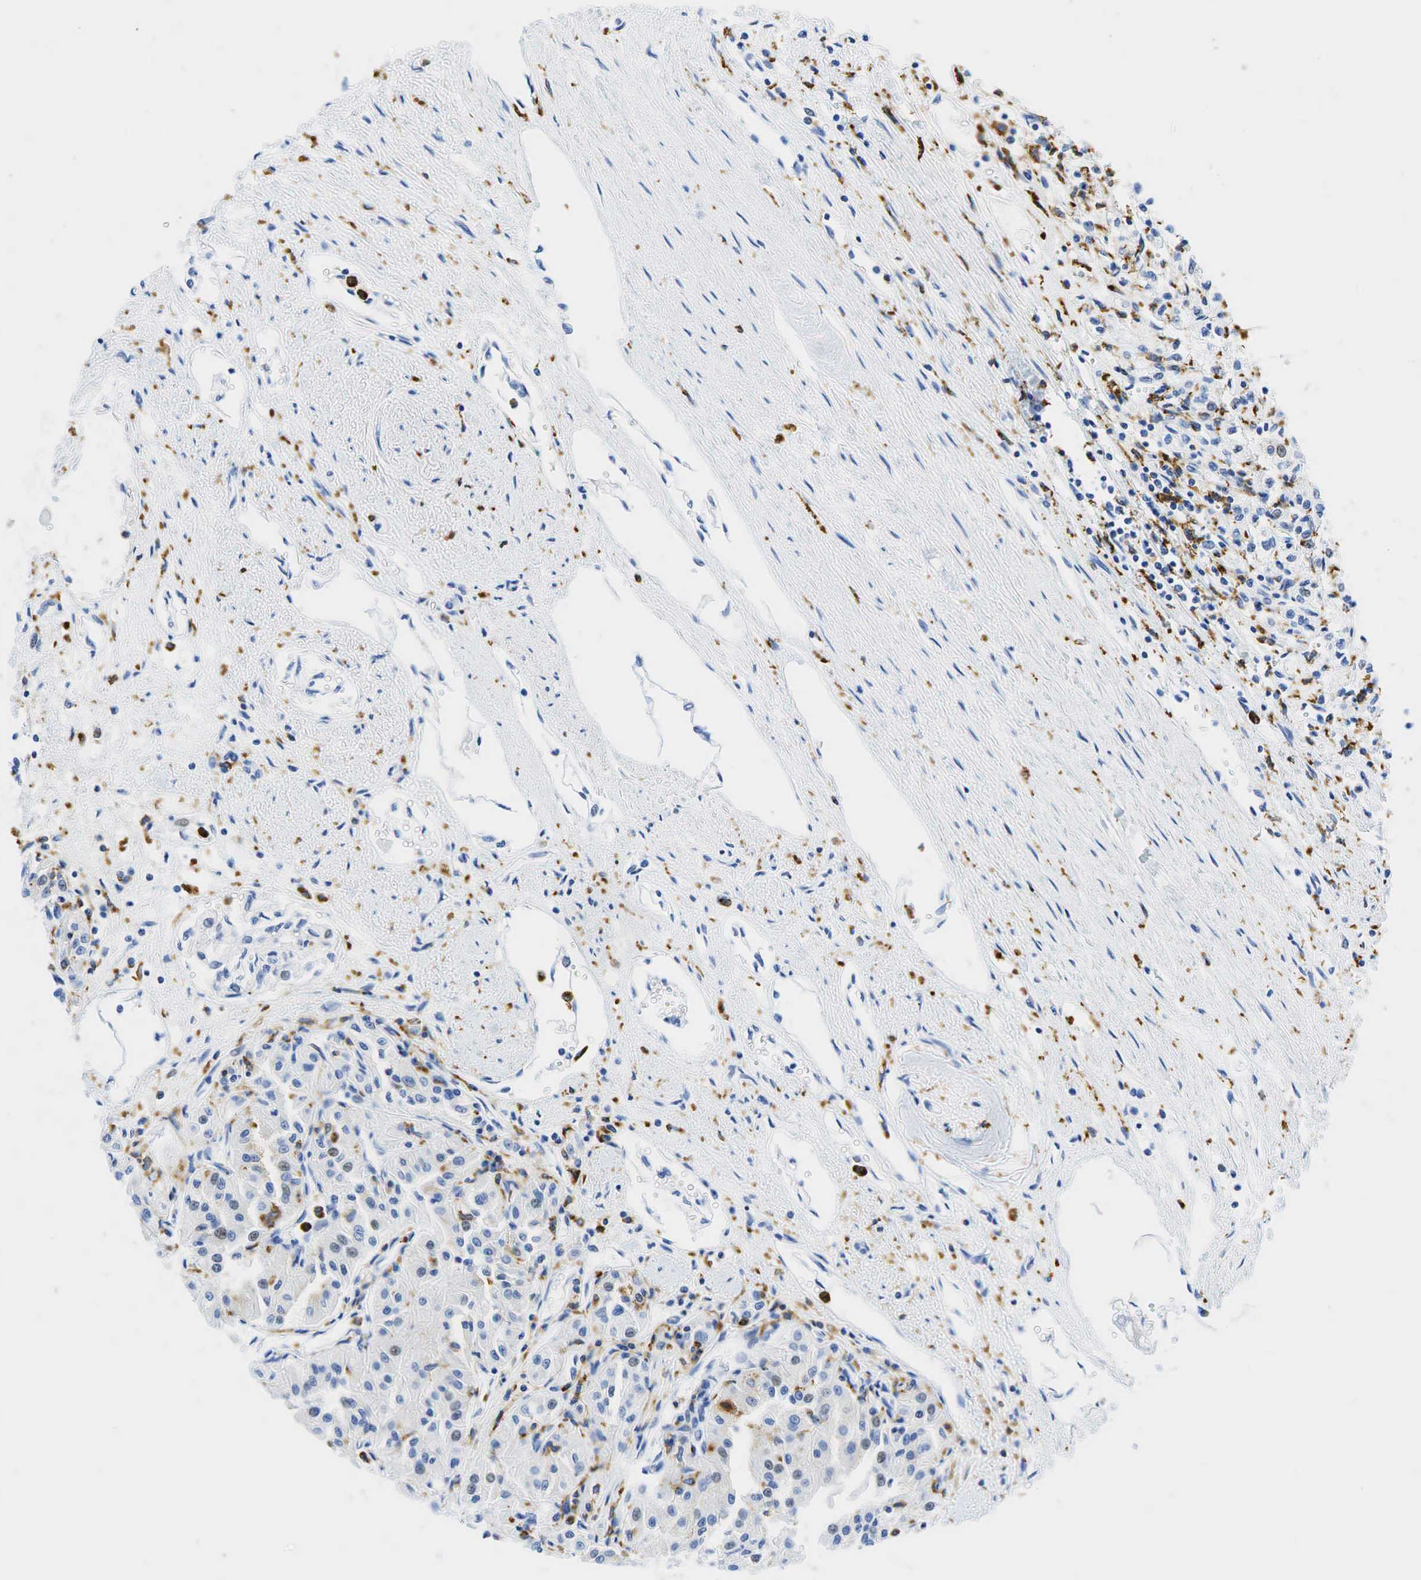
{"staining": {"intensity": "negative", "quantity": "none", "location": "none"}, "tissue": "renal cancer", "cell_type": "Tumor cells", "image_type": "cancer", "snomed": [{"axis": "morphology", "description": "Adenocarcinoma, NOS"}, {"axis": "topography", "description": "Kidney"}], "caption": "This is an immunohistochemistry (IHC) micrograph of adenocarcinoma (renal). There is no staining in tumor cells.", "gene": "CD68", "patient": {"sex": "male", "age": 78}}